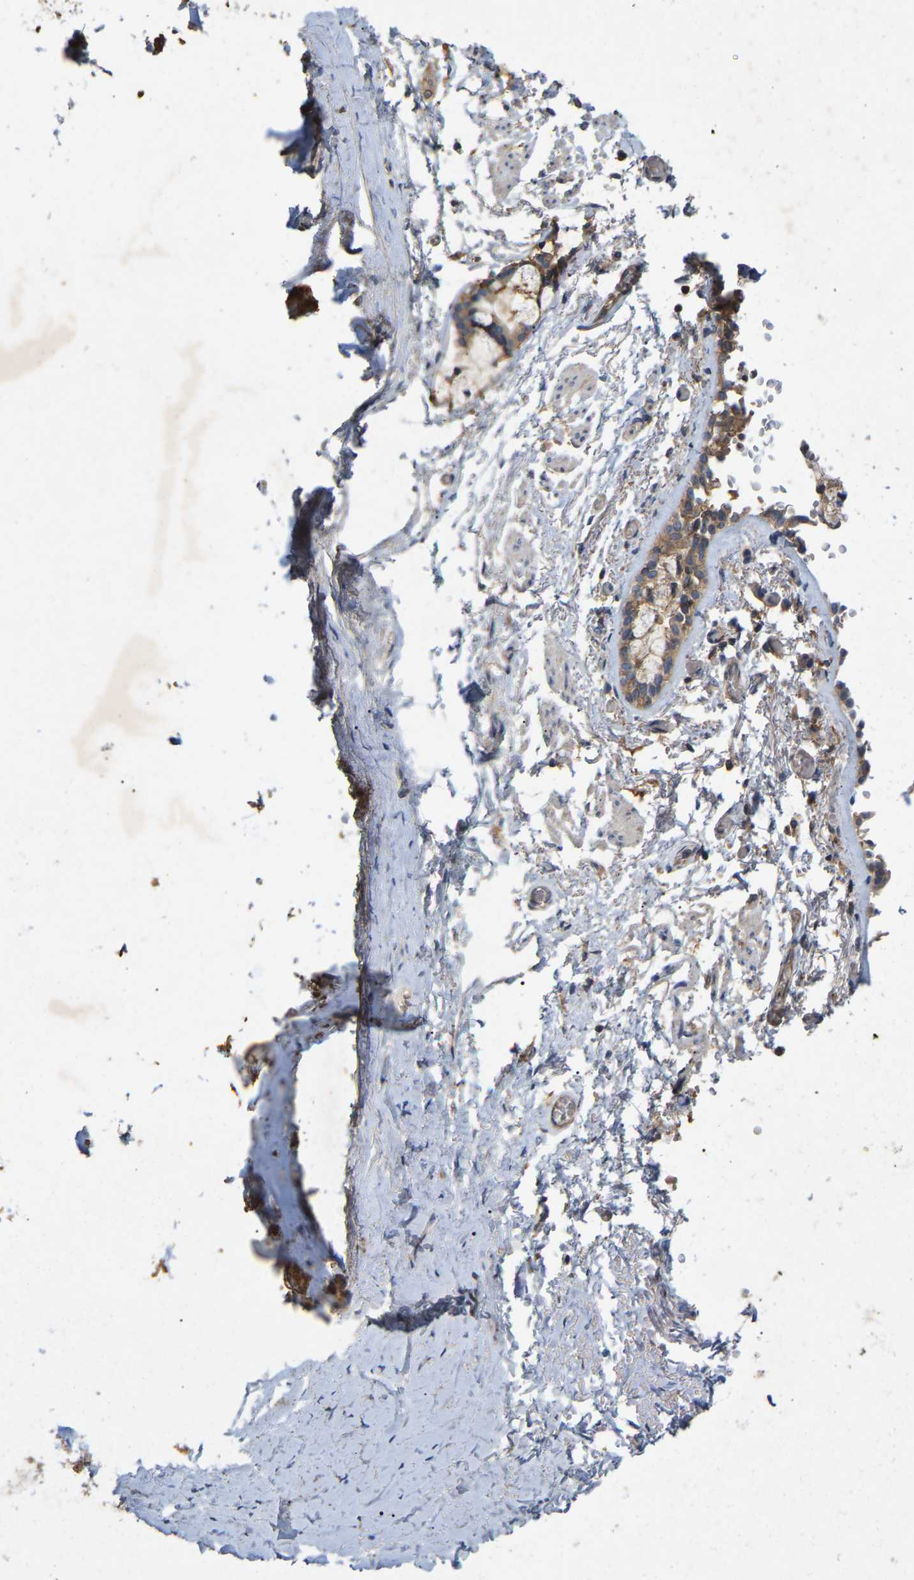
{"staining": {"intensity": "weak", "quantity": ">75%", "location": "cytoplasmic/membranous"}, "tissue": "adipose tissue", "cell_type": "Adipocytes", "image_type": "normal", "snomed": [{"axis": "morphology", "description": "Normal tissue, NOS"}, {"axis": "topography", "description": "Cartilage tissue"}, {"axis": "topography", "description": "Lung"}], "caption": "This is a histology image of immunohistochemistry (IHC) staining of normal adipose tissue, which shows weak staining in the cytoplasmic/membranous of adipocytes.", "gene": "LPAR2", "patient": {"sex": "female", "age": 77}}